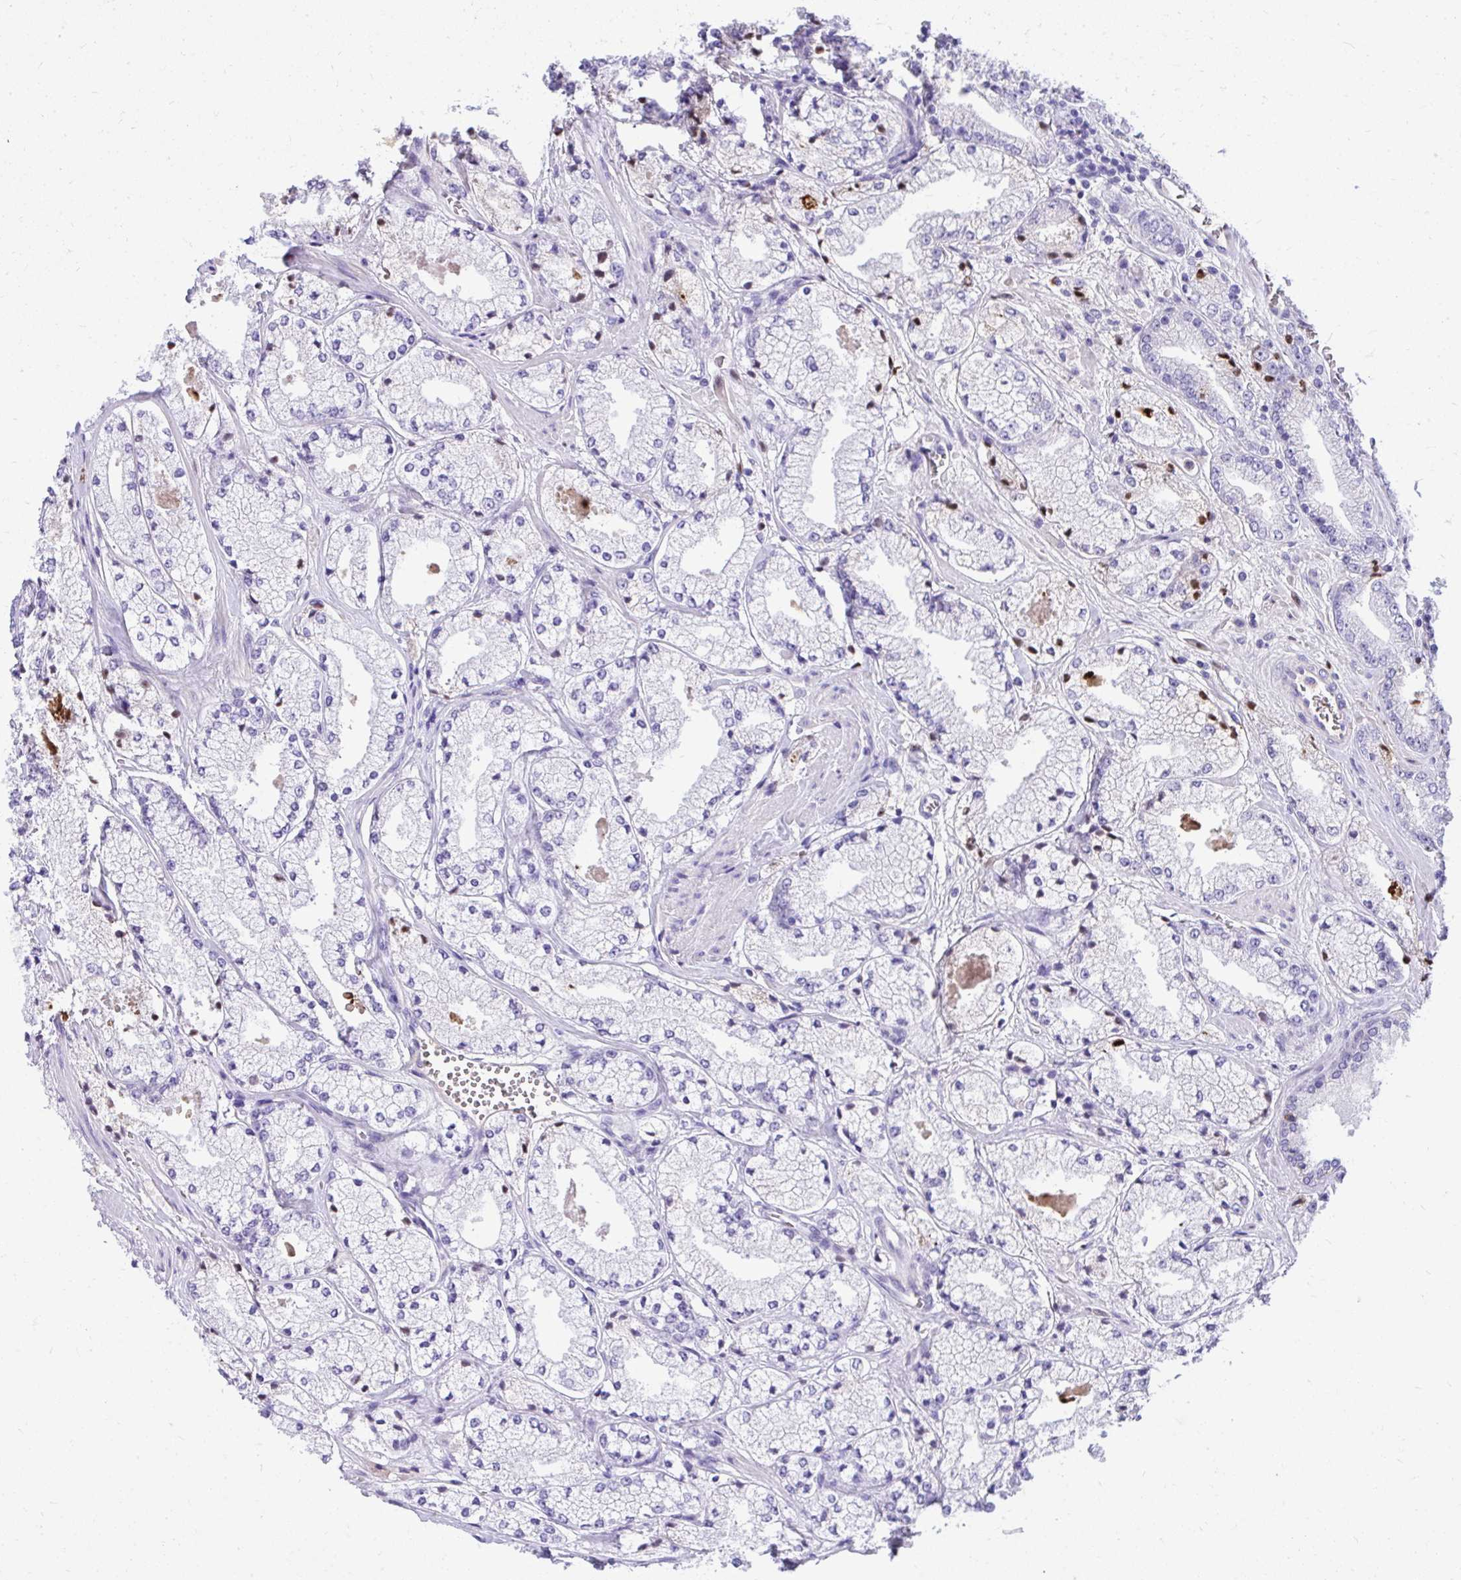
{"staining": {"intensity": "negative", "quantity": "none", "location": "none"}, "tissue": "prostate cancer", "cell_type": "Tumor cells", "image_type": "cancer", "snomed": [{"axis": "morphology", "description": "Adenocarcinoma, High grade"}, {"axis": "topography", "description": "Prostate"}], "caption": "IHC of prostate high-grade adenocarcinoma shows no positivity in tumor cells.", "gene": "HRG", "patient": {"sex": "male", "age": 63}}